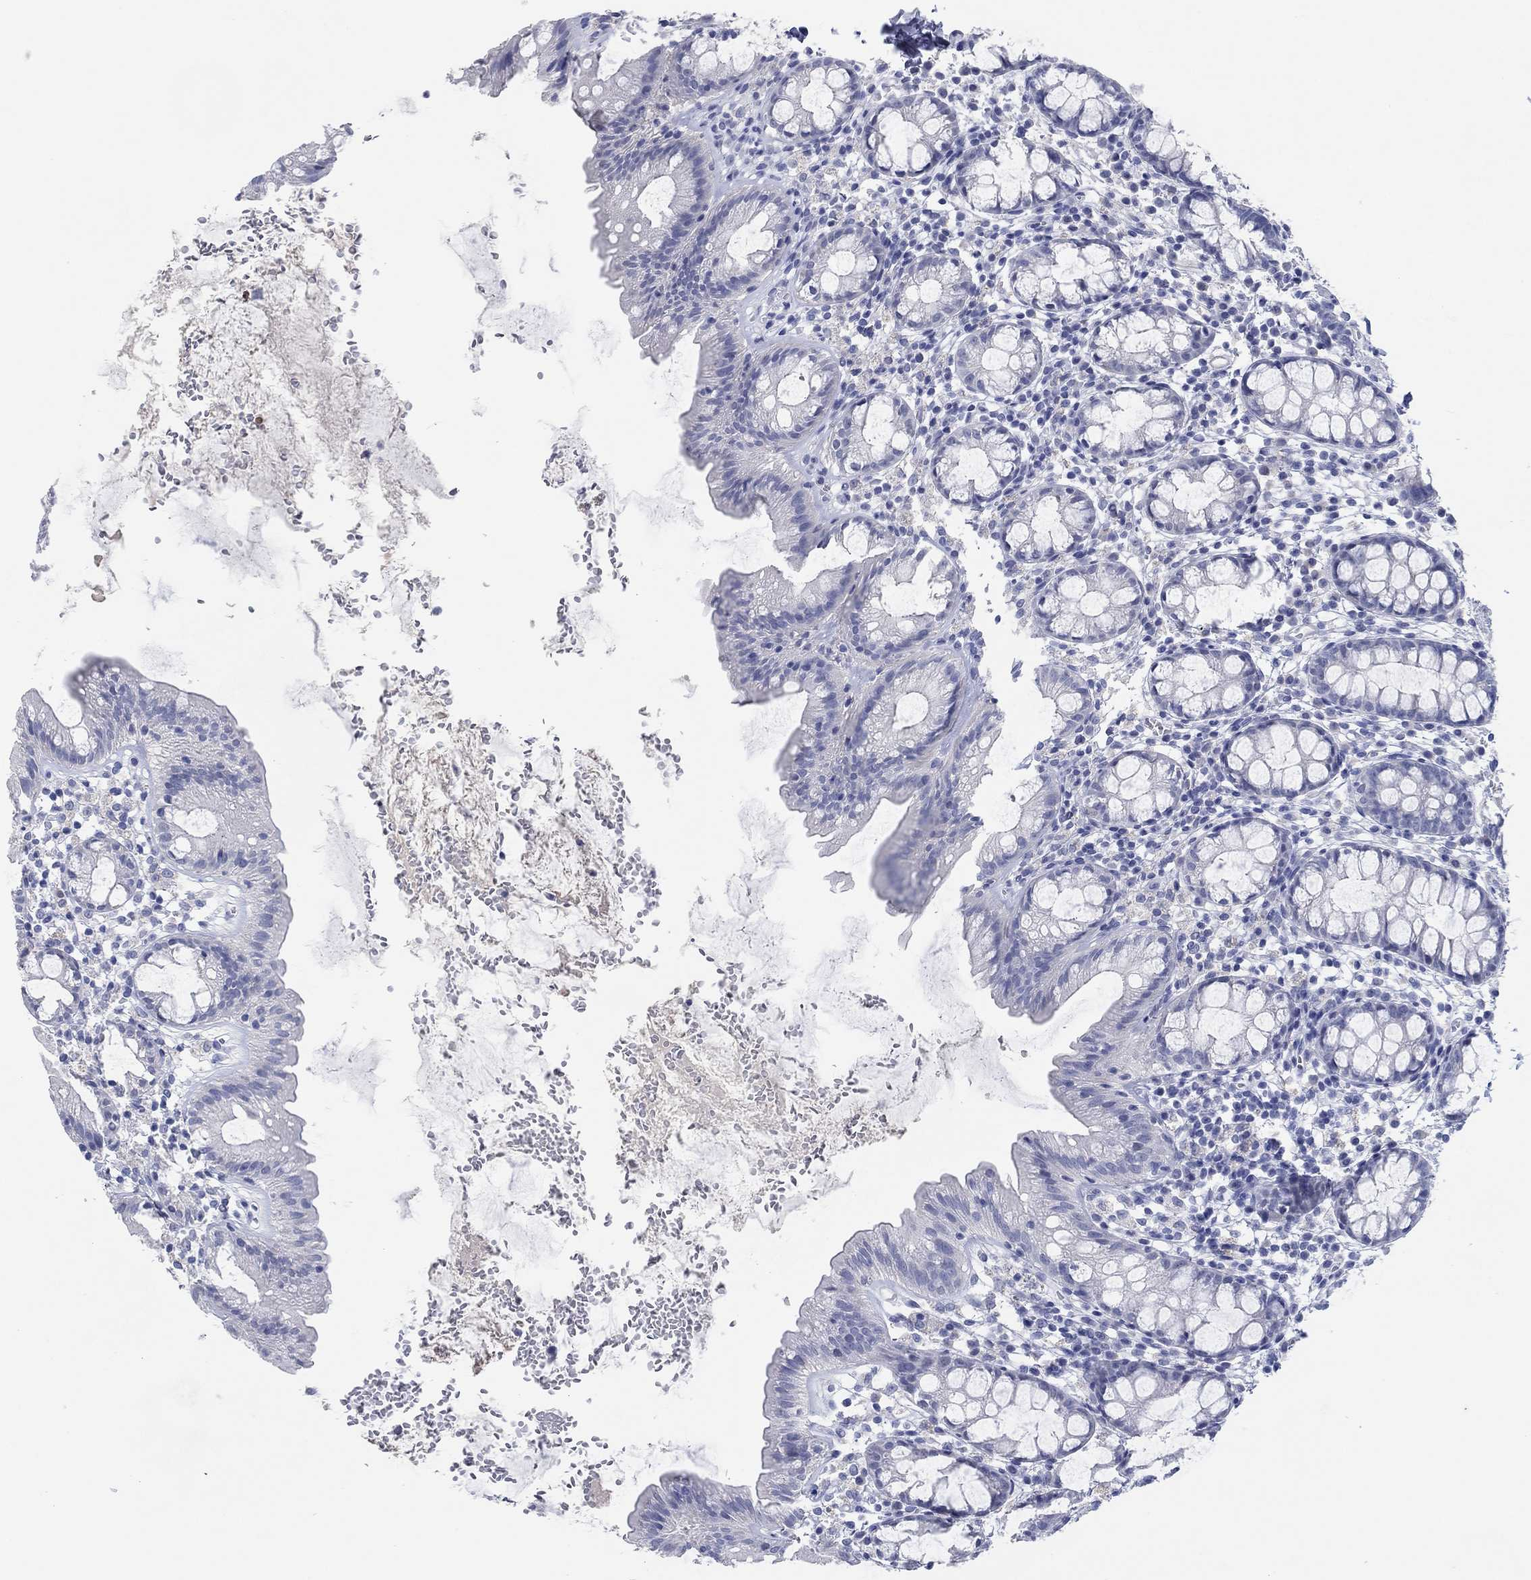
{"staining": {"intensity": "negative", "quantity": "none", "location": "none"}, "tissue": "rectum", "cell_type": "Glandular cells", "image_type": "normal", "snomed": [{"axis": "morphology", "description": "Normal tissue, NOS"}, {"axis": "topography", "description": "Rectum"}], "caption": "Micrograph shows no significant protein staining in glandular cells of normal rectum.", "gene": "POU5F1", "patient": {"sex": "male", "age": 57}}